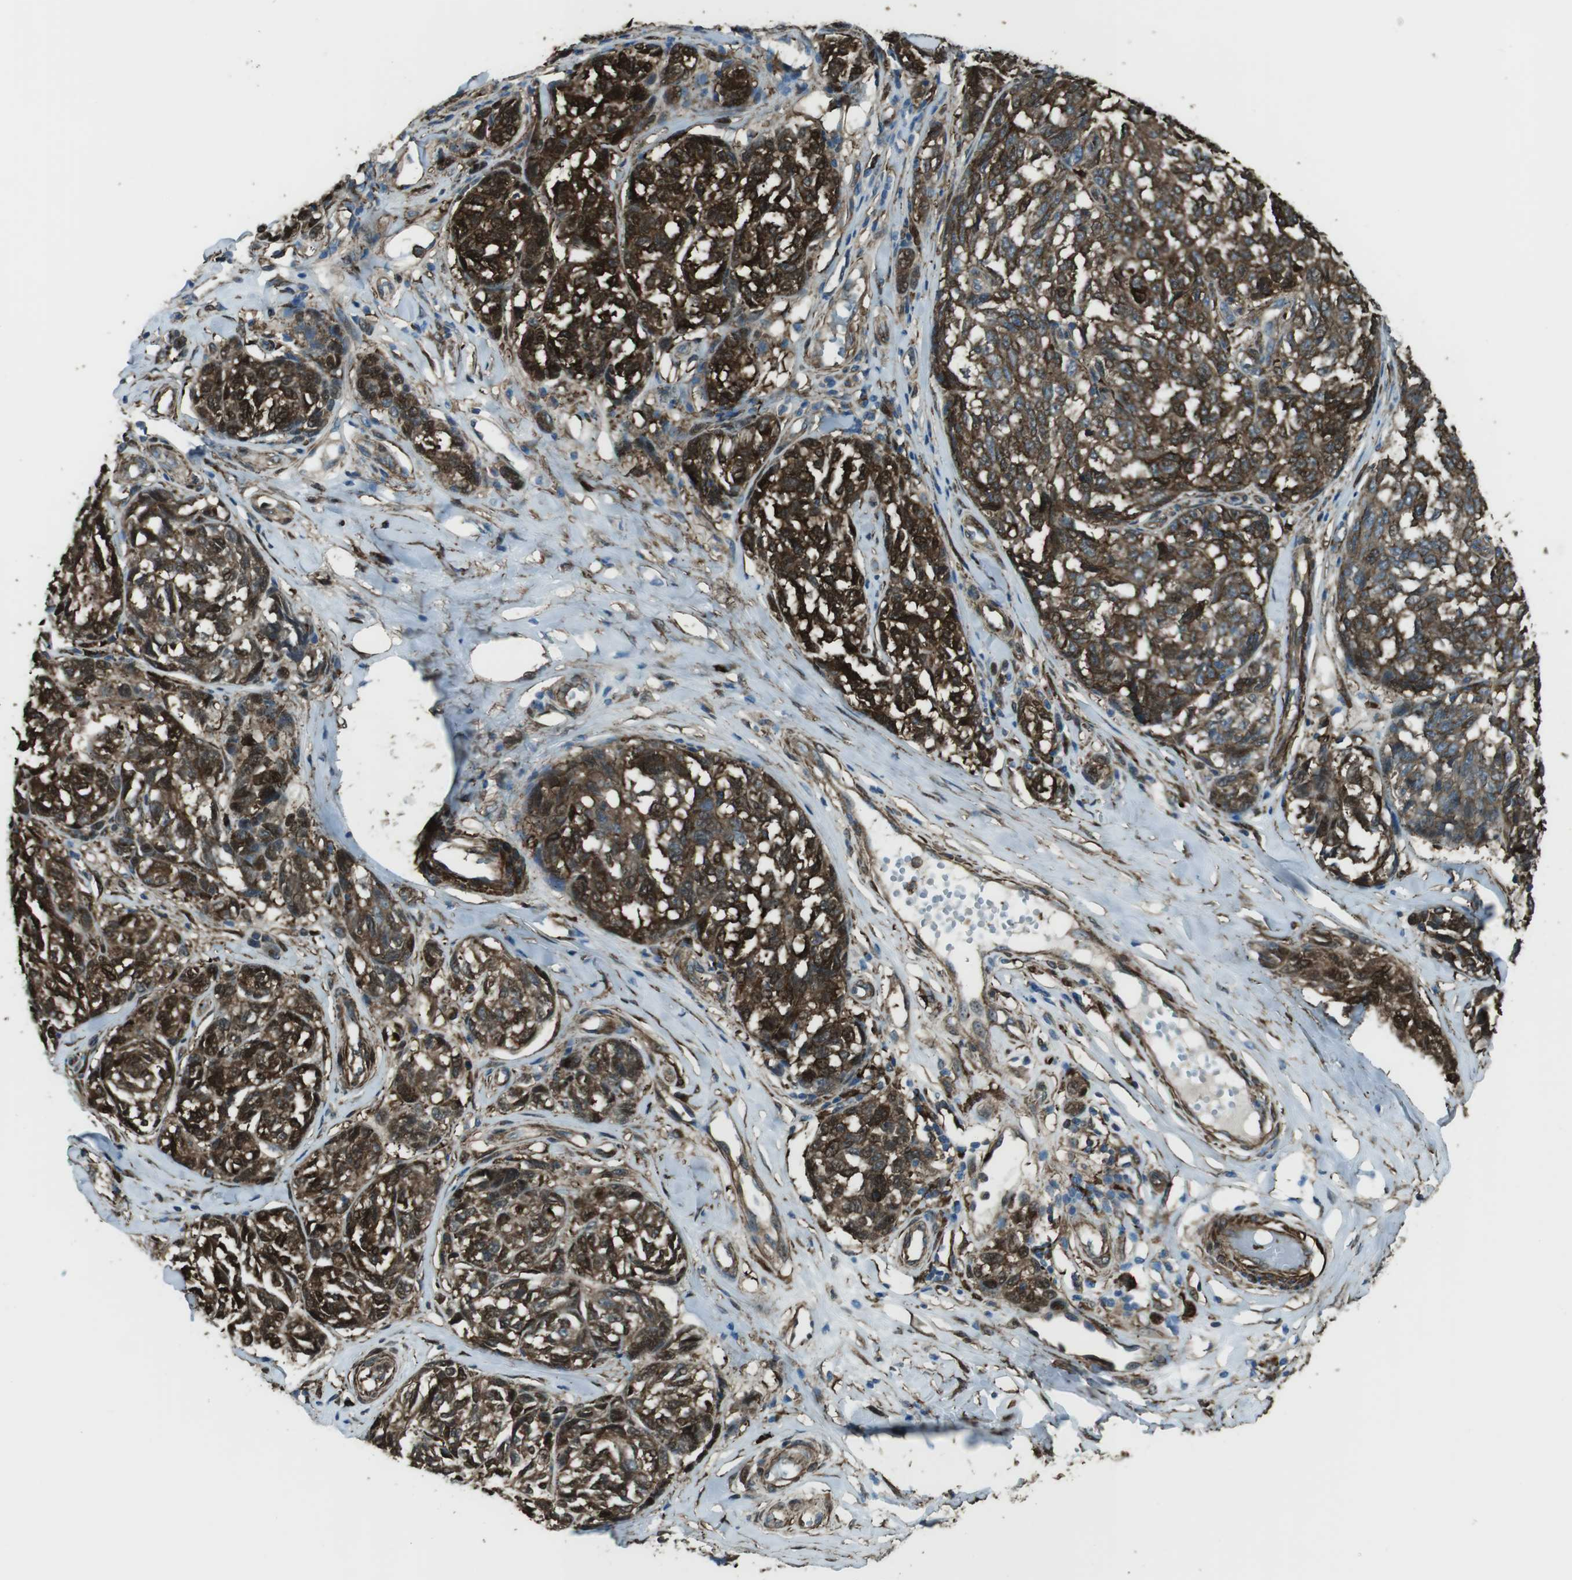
{"staining": {"intensity": "strong", "quantity": ">75%", "location": "cytoplasmic/membranous,nuclear"}, "tissue": "melanoma", "cell_type": "Tumor cells", "image_type": "cancer", "snomed": [{"axis": "morphology", "description": "Malignant melanoma, NOS"}, {"axis": "topography", "description": "Skin"}], "caption": "An immunohistochemistry (IHC) image of tumor tissue is shown. Protein staining in brown labels strong cytoplasmic/membranous and nuclear positivity in malignant melanoma within tumor cells. (brown staining indicates protein expression, while blue staining denotes nuclei).", "gene": "SFT2D1", "patient": {"sex": "female", "age": 64}}